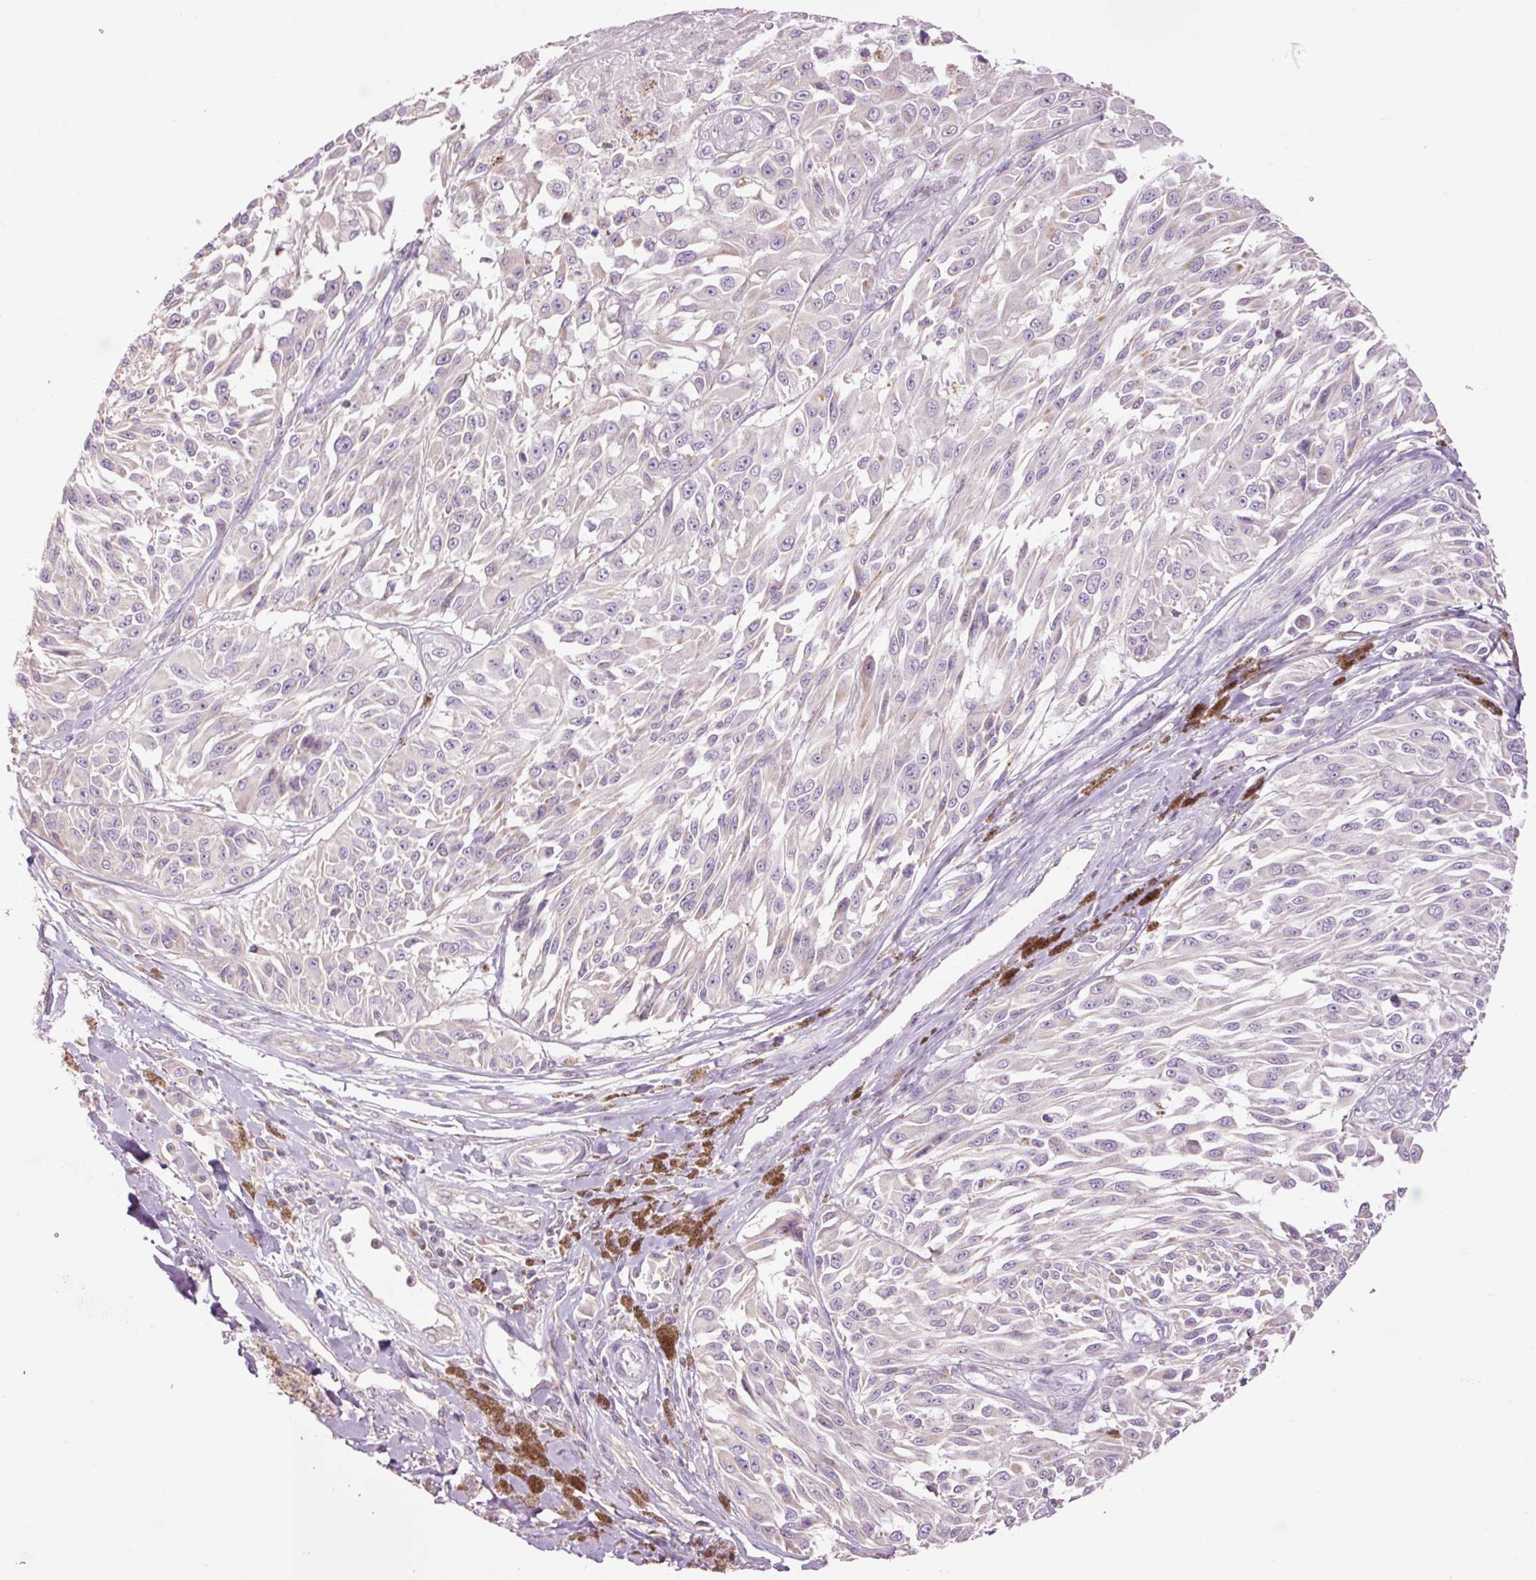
{"staining": {"intensity": "negative", "quantity": "none", "location": "none"}, "tissue": "melanoma", "cell_type": "Tumor cells", "image_type": "cancer", "snomed": [{"axis": "morphology", "description": "Malignant melanoma, NOS"}, {"axis": "topography", "description": "Skin"}], "caption": "This is an IHC micrograph of melanoma. There is no expression in tumor cells.", "gene": "PRDX5", "patient": {"sex": "male", "age": 94}}